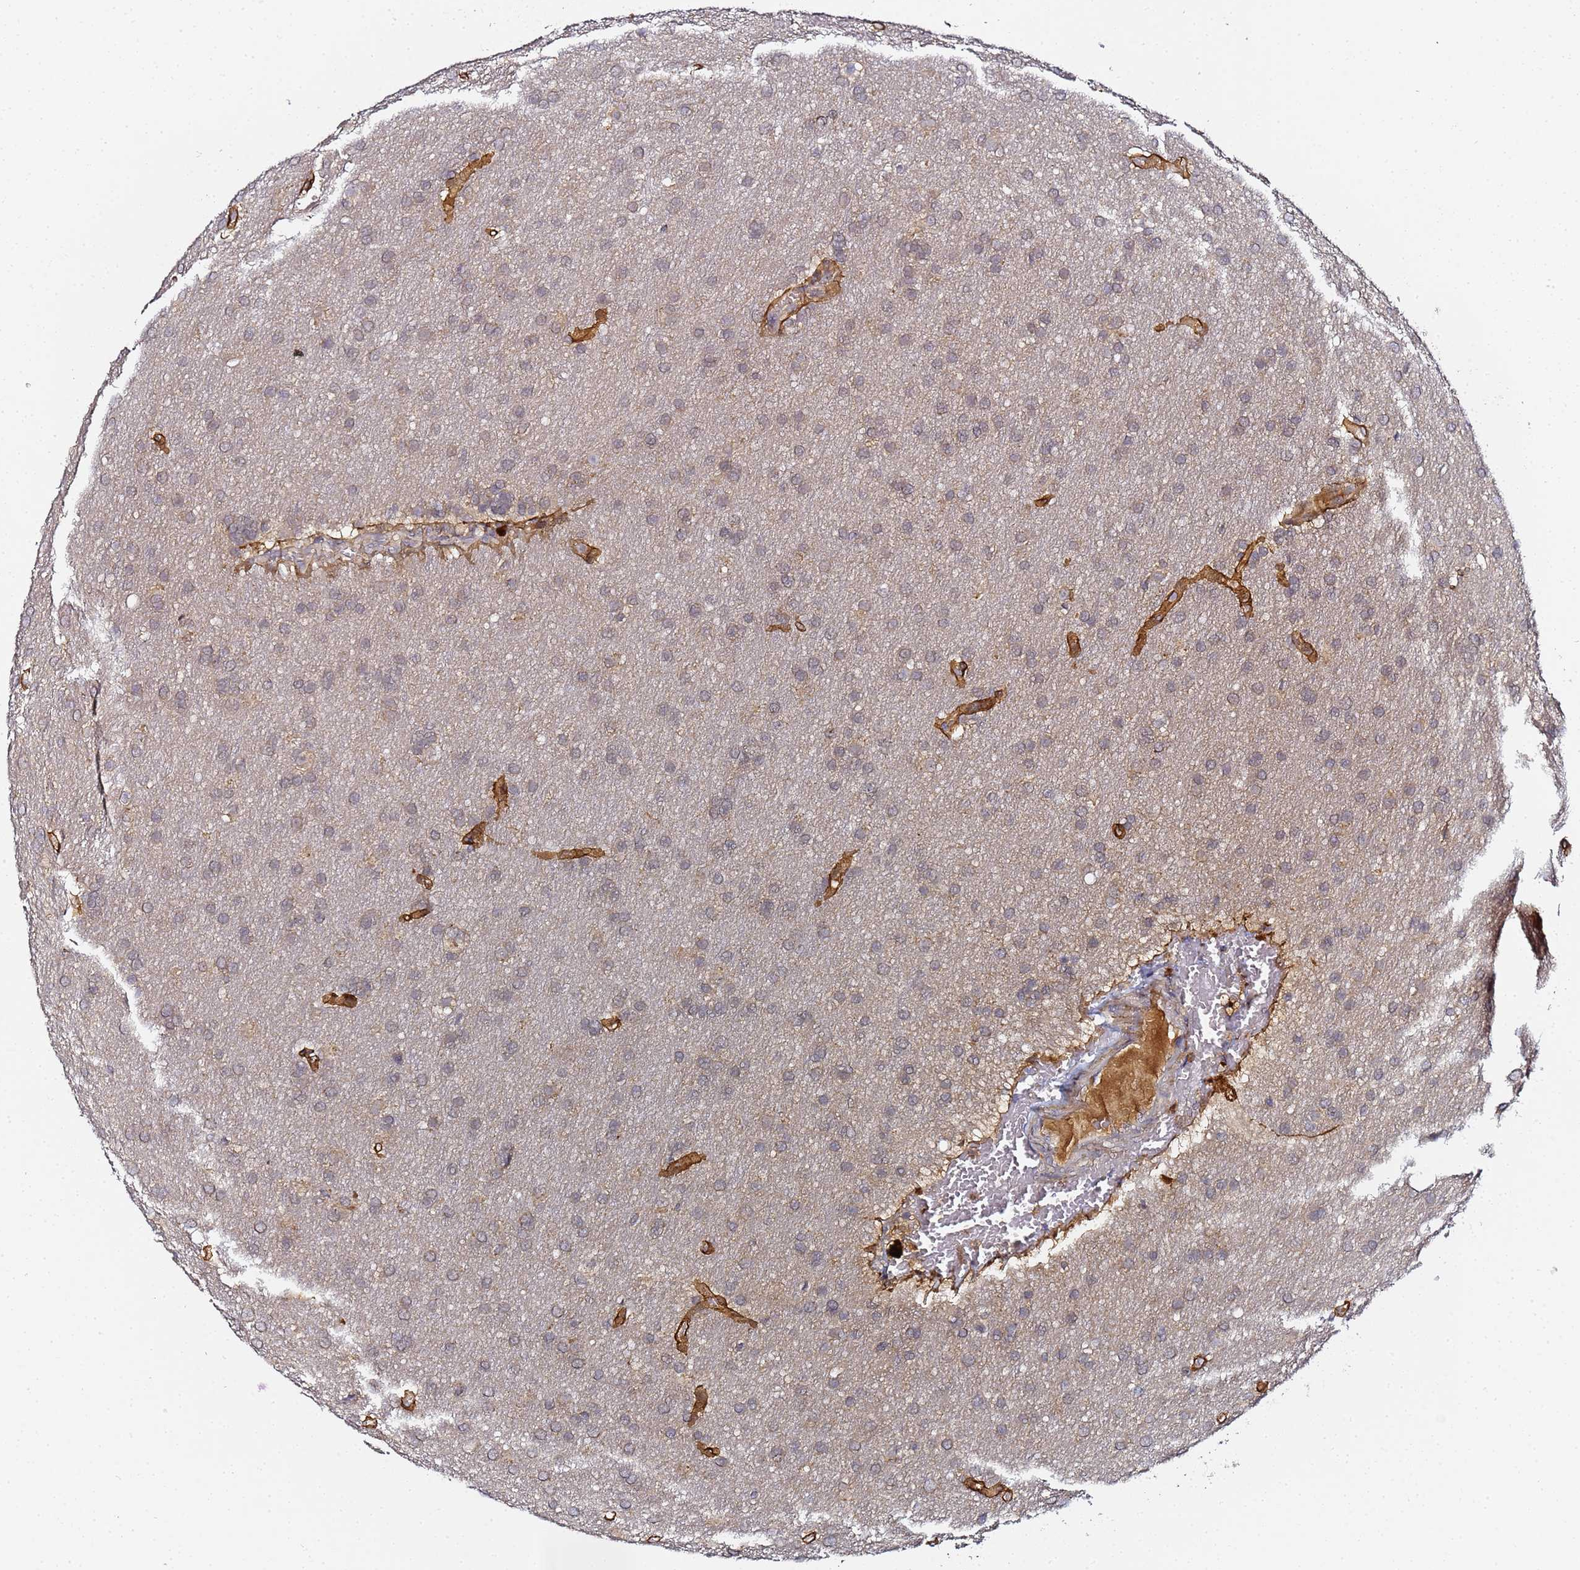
{"staining": {"intensity": "weak", "quantity": "25%-75%", "location": "cytoplasmic/membranous"}, "tissue": "glioma", "cell_type": "Tumor cells", "image_type": "cancer", "snomed": [{"axis": "morphology", "description": "Glioma, malignant, Low grade"}, {"axis": "topography", "description": "Brain"}], "caption": "A brown stain shows weak cytoplasmic/membranous staining of a protein in human glioma tumor cells.", "gene": "LRRC69", "patient": {"sex": "female", "age": 32}}